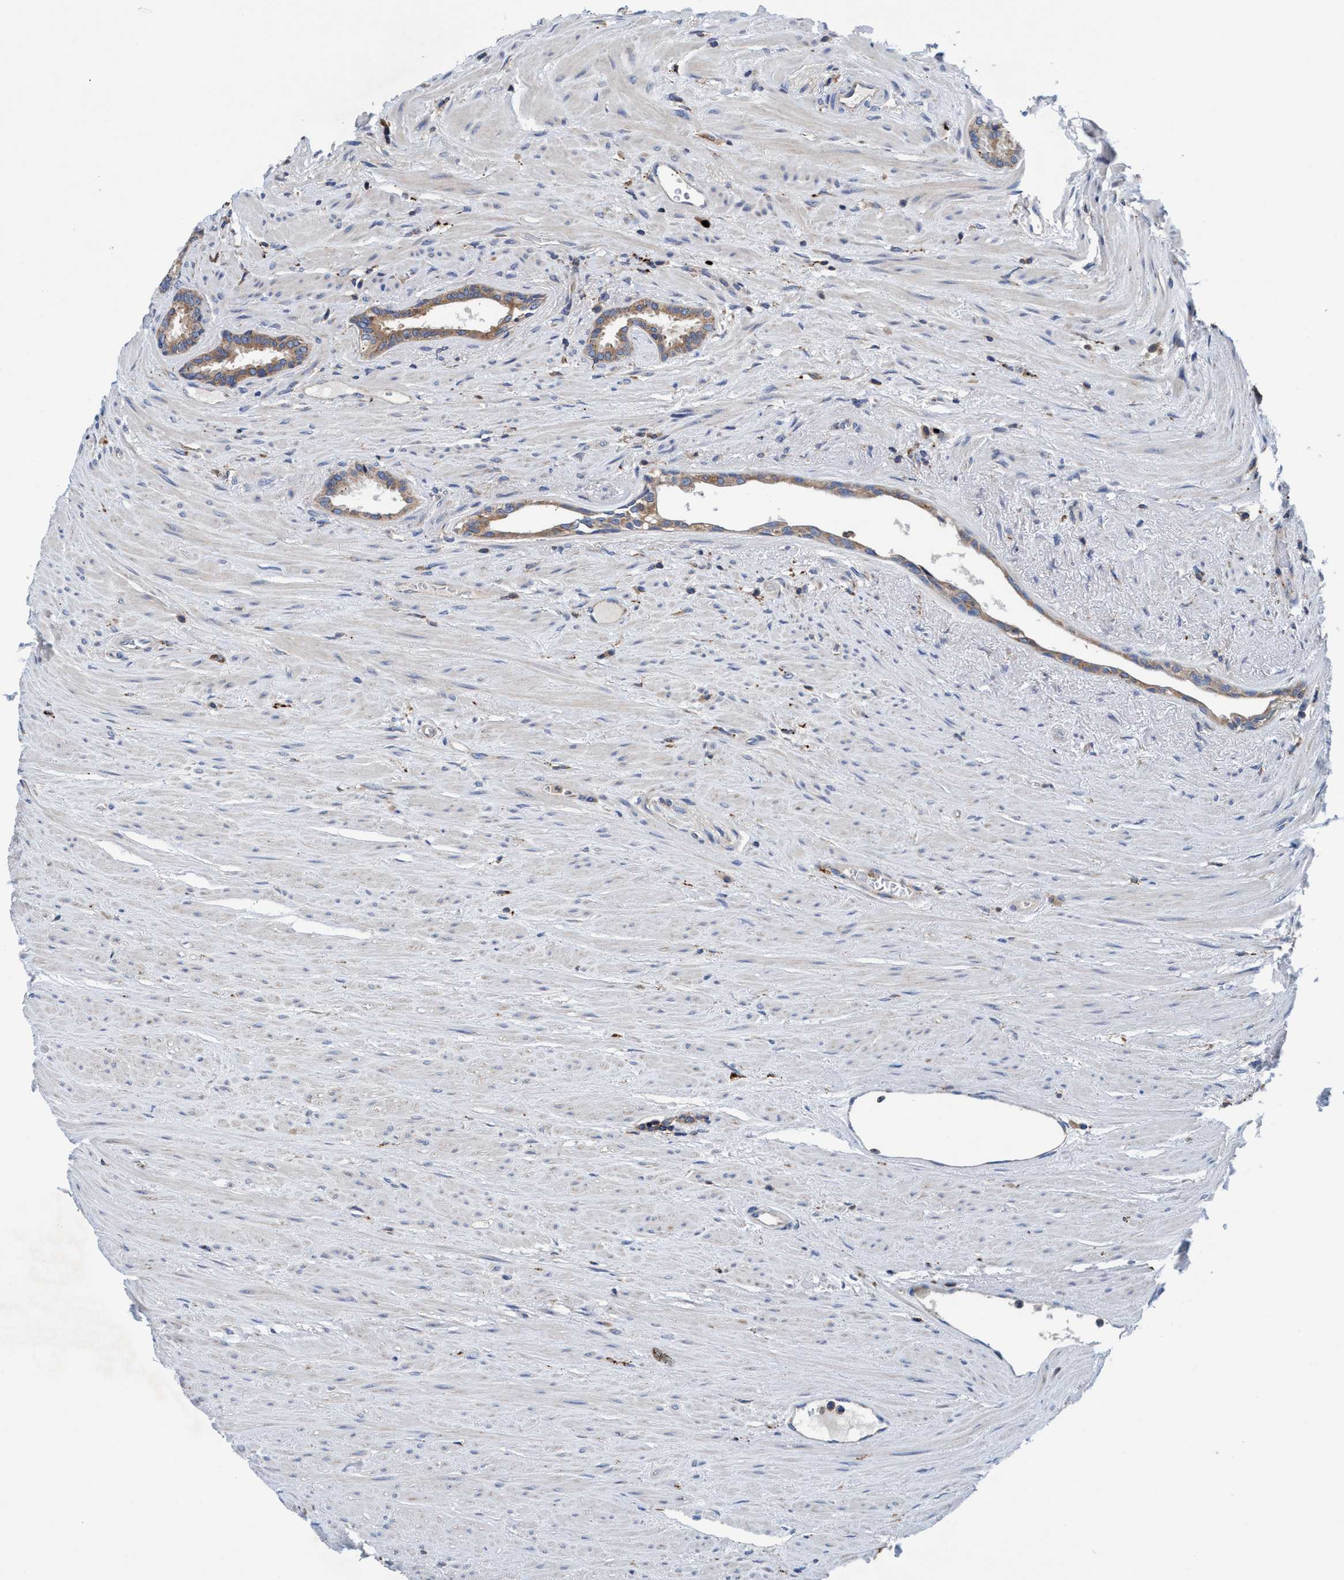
{"staining": {"intensity": "moderate", "quantity": ">75%", "location": "cytoplasmic/membranous"}, "tissue": "prostate cancer", "cell_type": "Tumor cells", "image_type": "cancer", "snomed": [{"axis": "morphology", "description": "Adenocarcinoma, High grade"}, {"axis": "topography", "description": "Prostate"}], "caption": "Immunohistochemical staining of human prostate cancer reveals moderate cytoplasmic/membranous protein expression in approximately >75% of tumor cells. Using DAB (3,3'-diaminobenzidine) (brown) and hematoxylin (blue) stains, captured at high magnification using brightfield microscopy.", "gene": "ENDOG", "patient": {"sex": "male", "age": 71}}